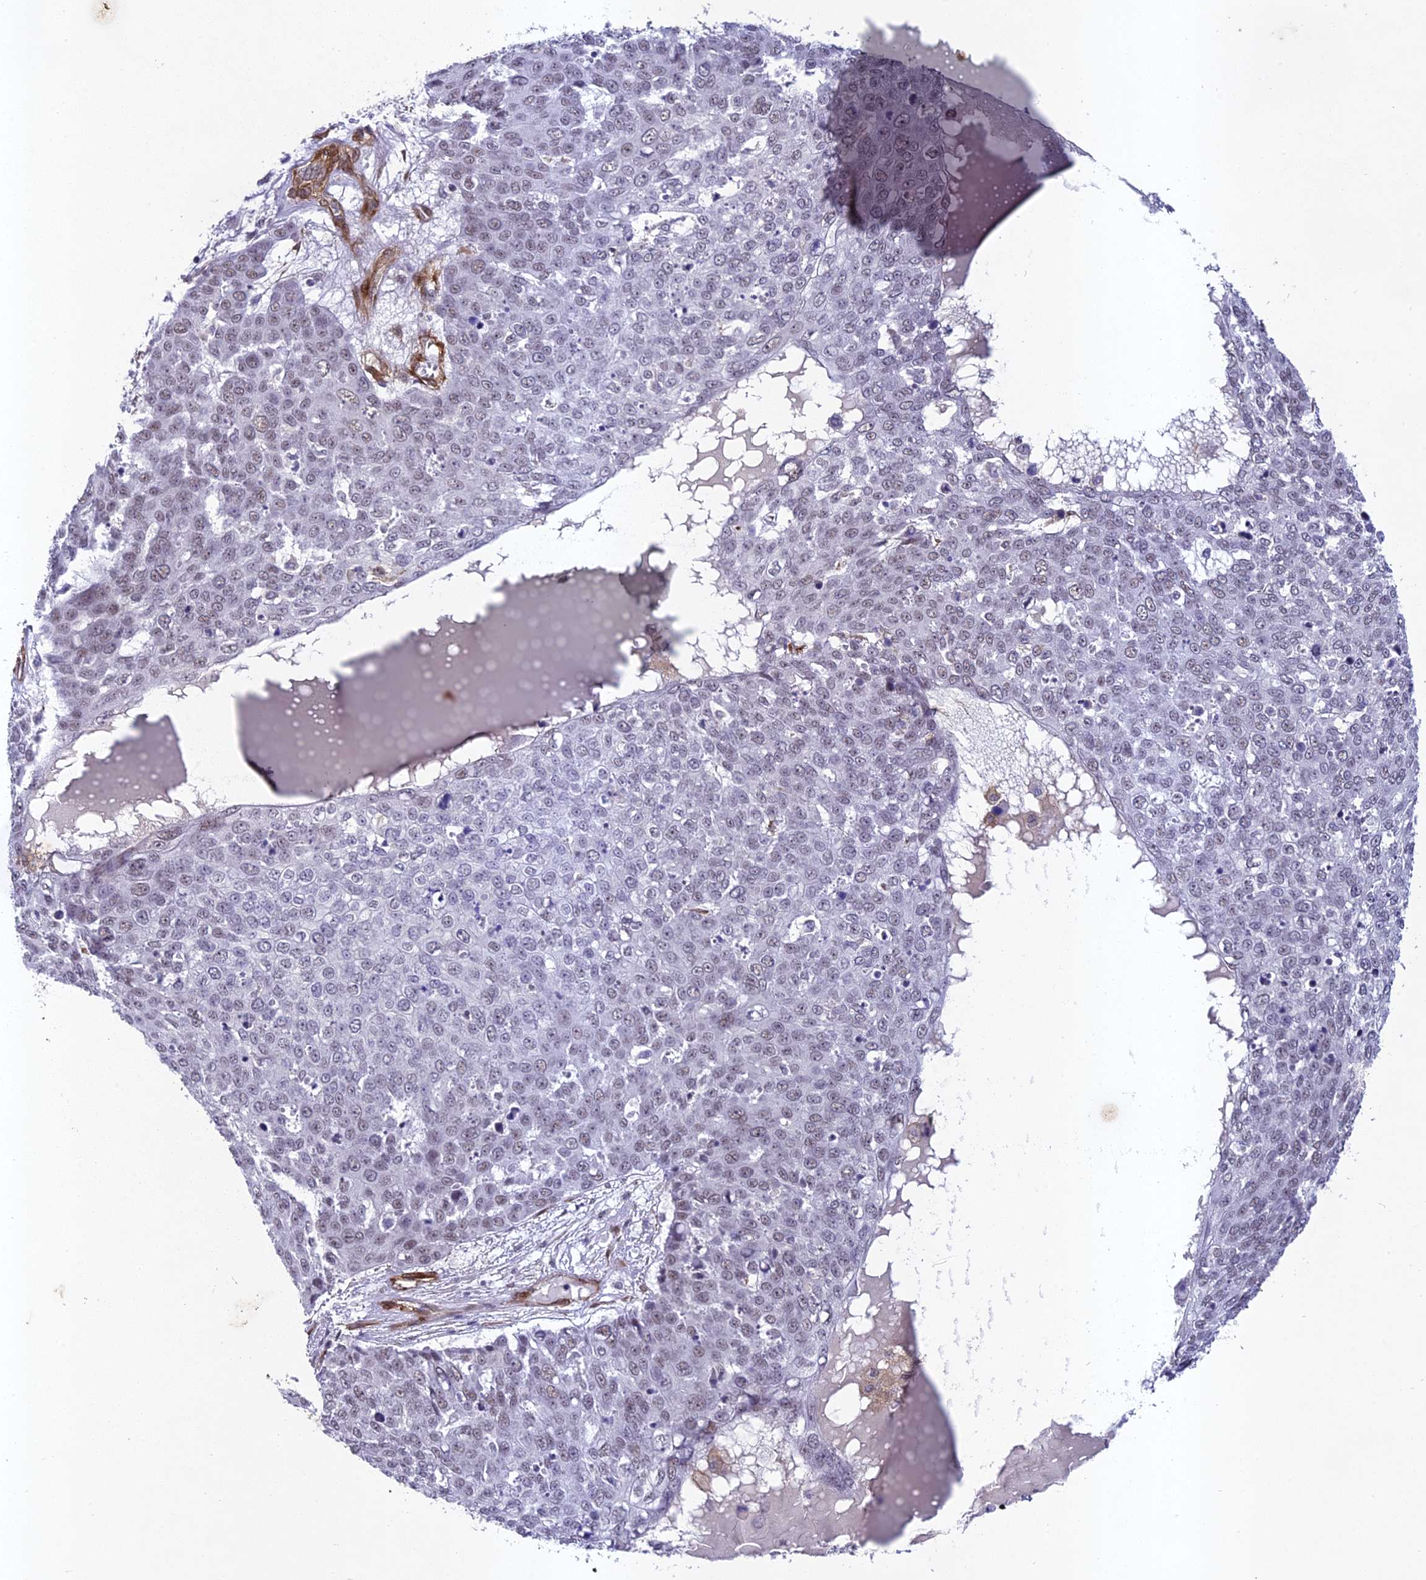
{"staining": {"intensity": "weak", "quantity": "<25%", "location": "nuclear"}, "tissue": "skin cancer", "cell_type": "Tumor cells", "image_type": "cancer", "snomed": [{"axis": "morphology", "description": "Squamous cell carcinoma, NOS"}, {"axis": "topography", "description": "Skin"}], "caption": "Immunohistochemistry (IHC) of skin cancer exhibits no positivity in tumor cells.", "gene": "TNS1", "patient": {"sex": "male", "age": 71}}